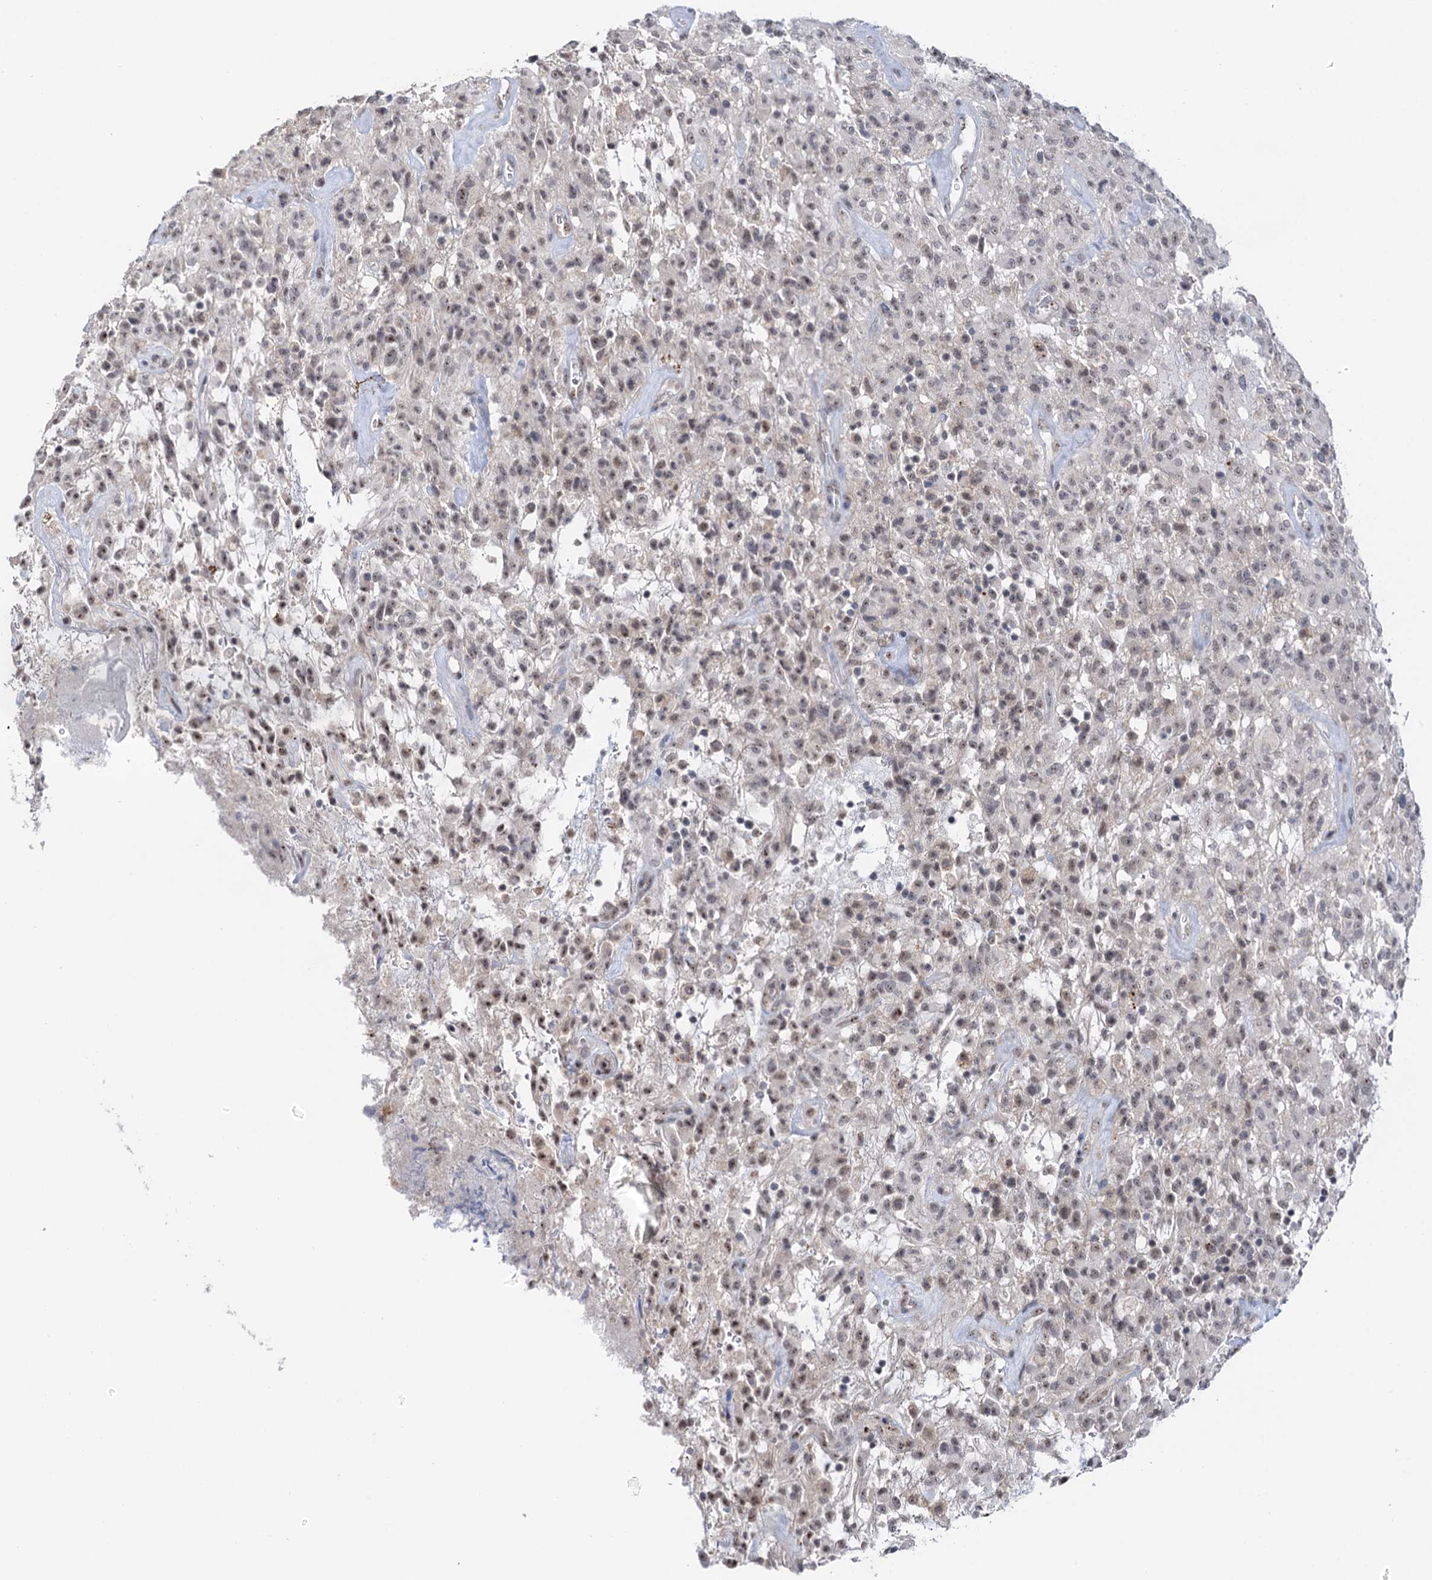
{"staining": {"intensity": "weak", "quantity": "25%-75%", "location": "nuclear"}, "tissue": "glioma", "cell_type": "Tumor cells", "image_type": "cancer", "snomed": [{"axis": "morphology", "description": "Glioma, malignant, High grade"}, {"axis": "topography", "description": "Brain"}], "caption": "Tumor cells display low levels of weak nuclear positivity in about 25%-75% of cells in human glioma.", "gene": "NAT10", "patient": {"sex": "female", "age": 57}}